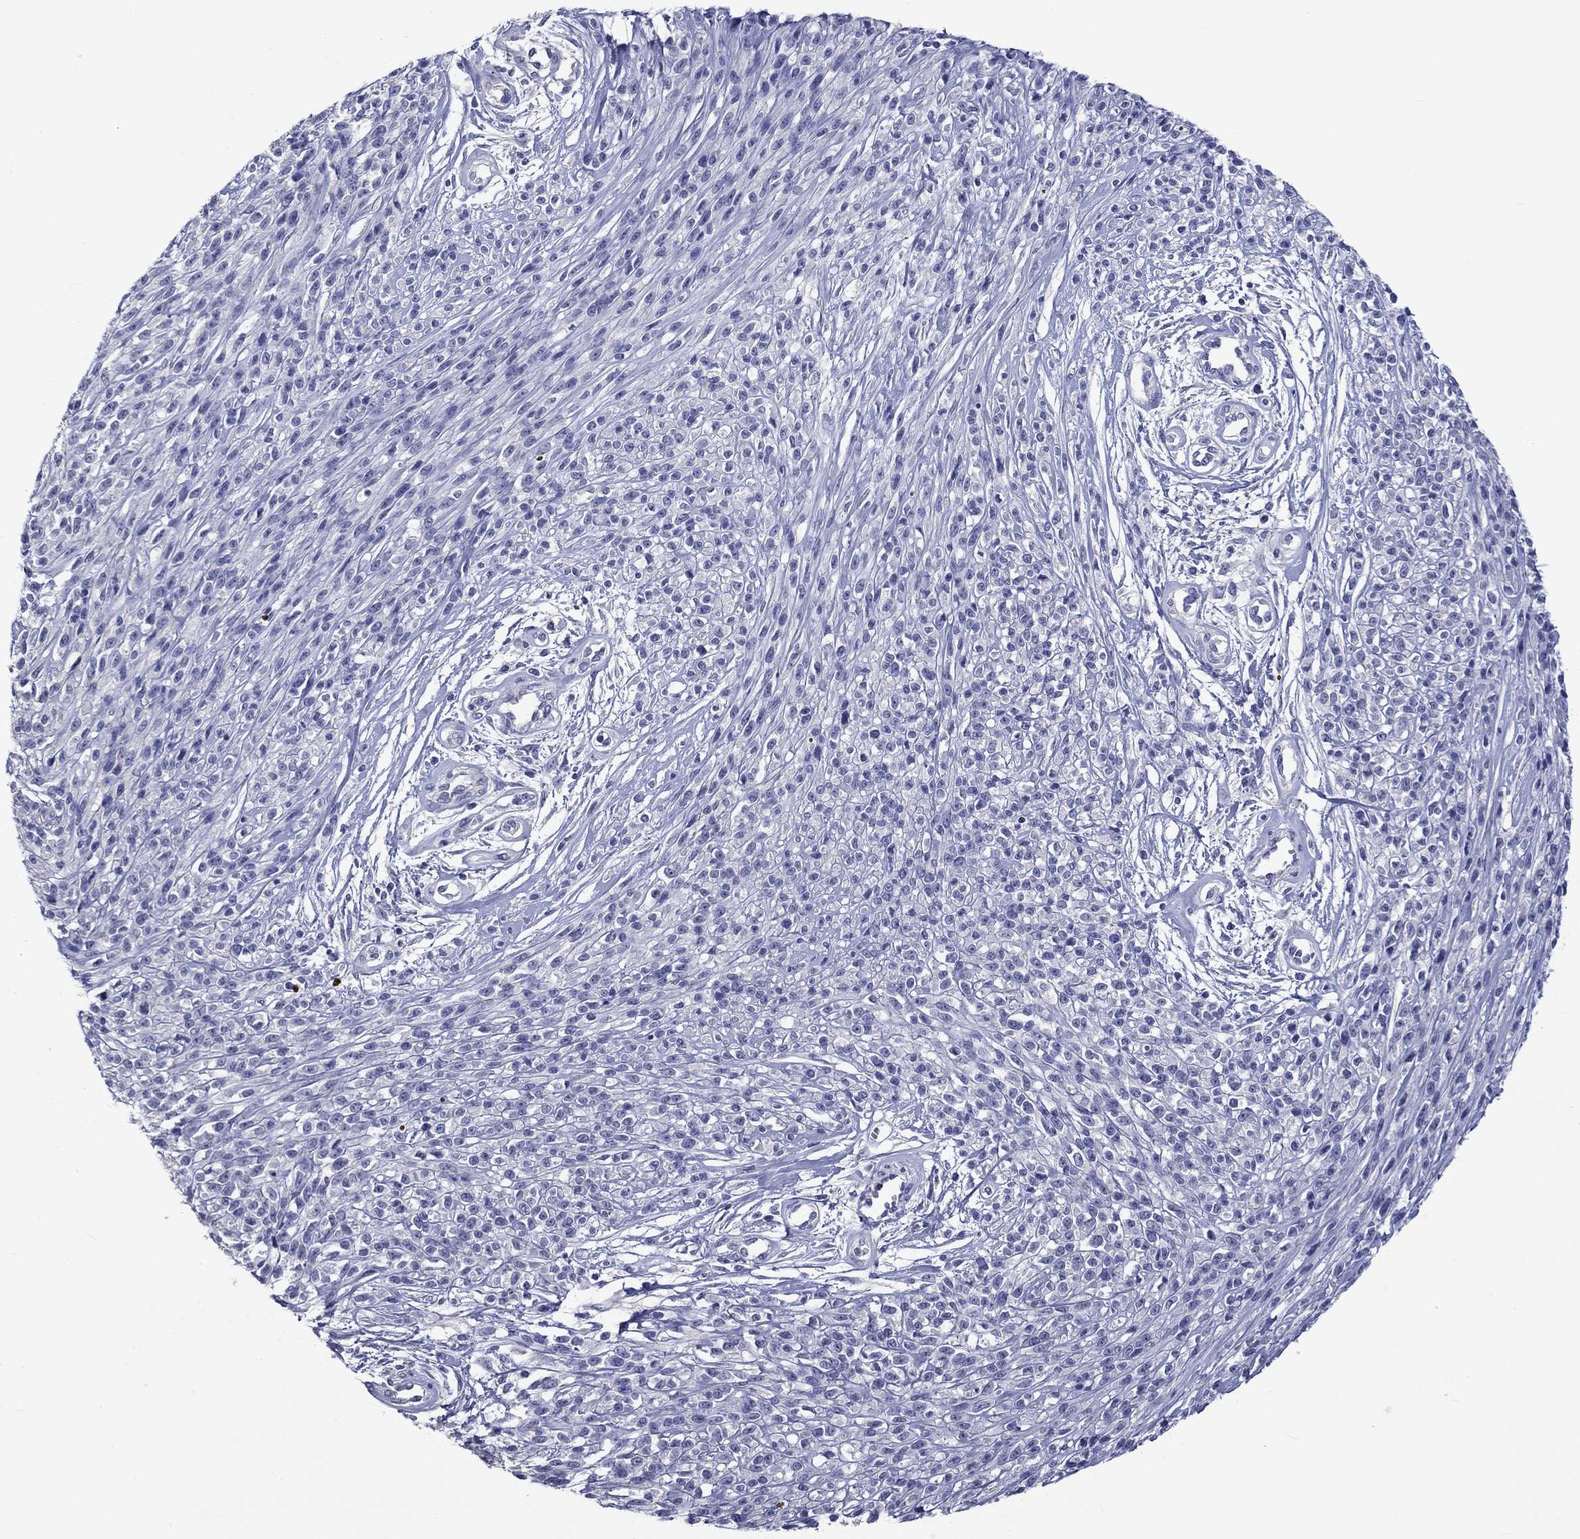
{"staining": {"intensity": "negative", "quantity": "none", "location": "none"}, "tissue": "melanoma", "cell_type": "Tumor cells", "image_type": "cancer", "snomed": [{"axis": "morphology", "description": "Malignant melanoma, NOS"}, {"axis": "topography", "description": "Skin"}, {"axis": "topography", "description": "Skin of trunk"}], "caption": "Immunohistochemistry (IHC) image of melanoma stained for a protein (brown), which exhibits no positivity in tumor cells.", "gene": "CNDP1", "patient": {"sex": "male", "age": 74}}